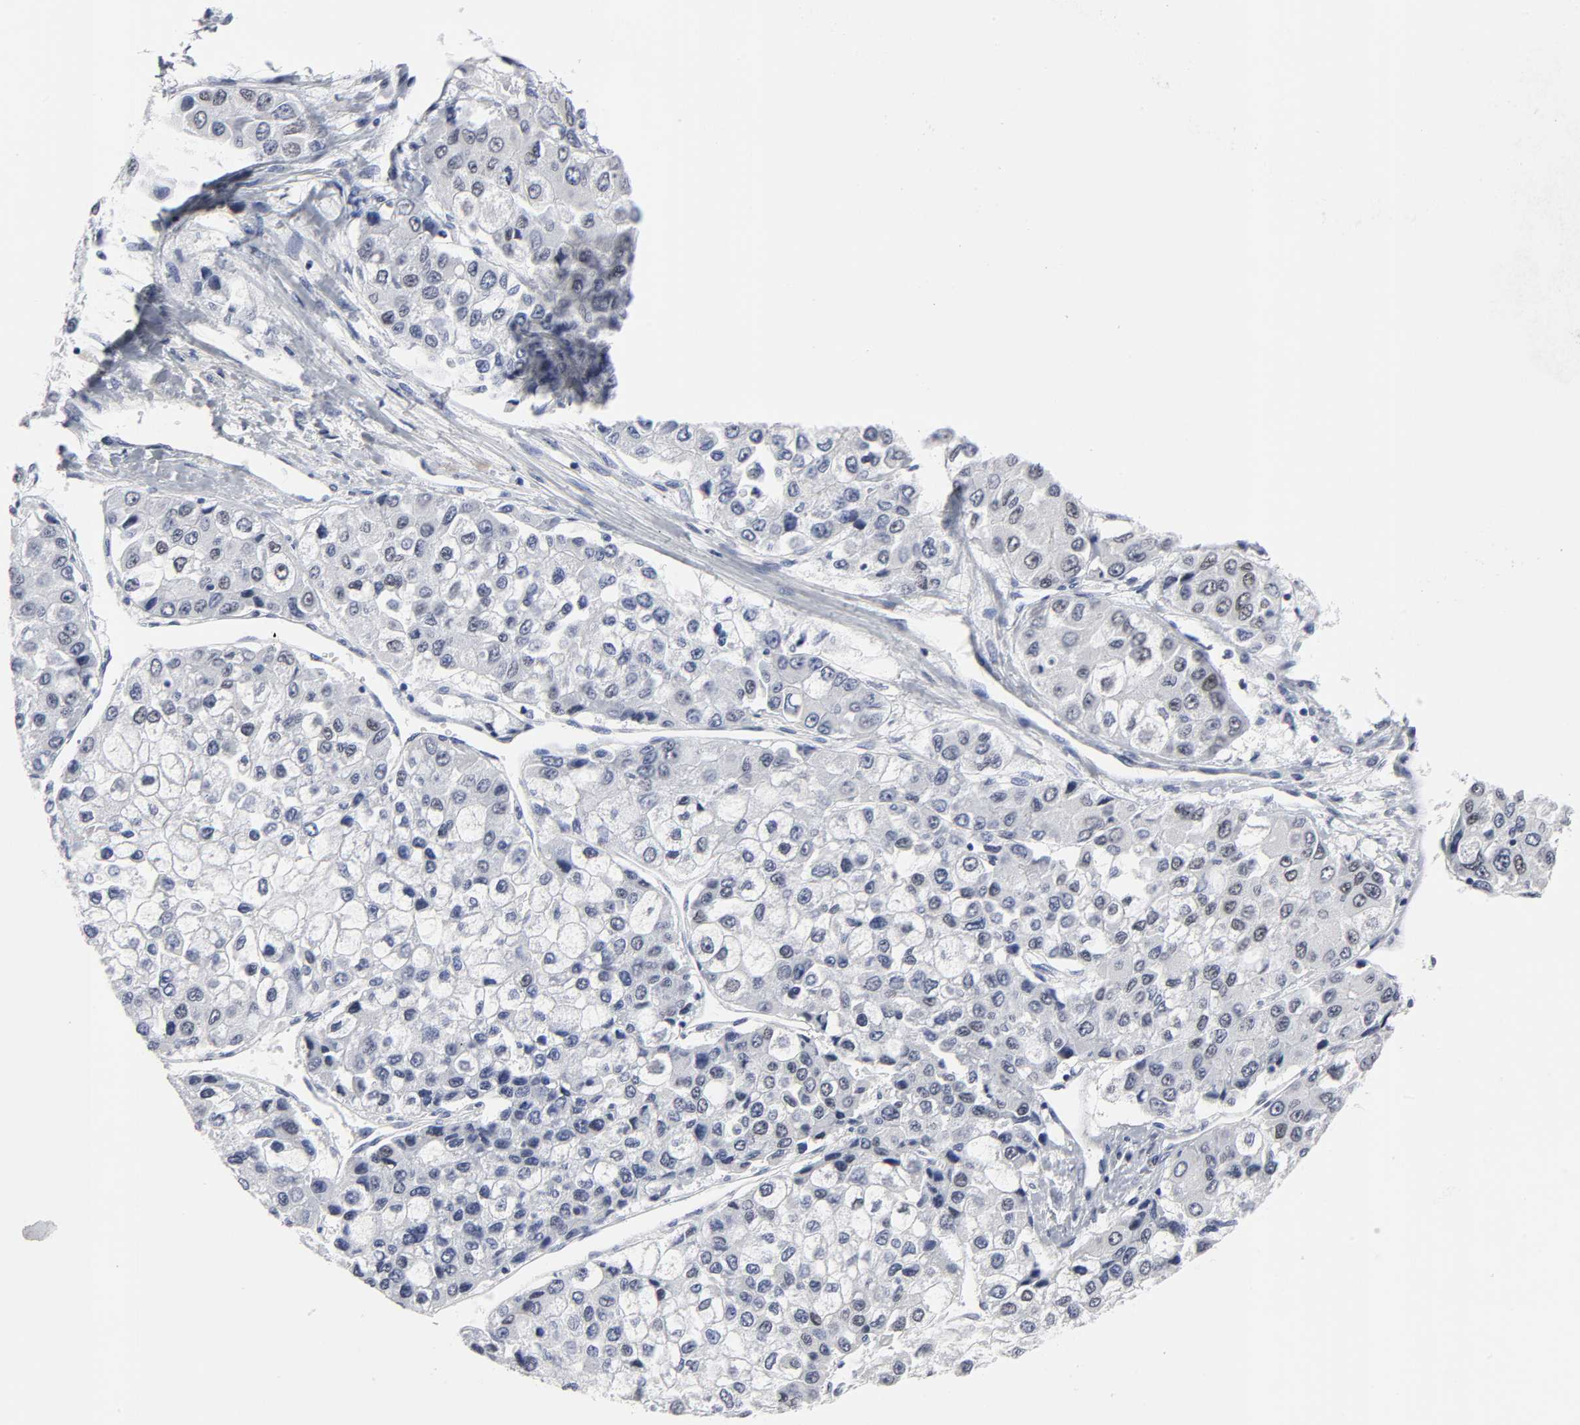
{"staining": {"intensity": "negative", "quantity": "none", "location": "none"}, "tissue": "liver cancer", "cell_type": "Tumor cells", "image_type": "cancer", "snomed": [{"axis": "morphology", "description": "Carcinoma, Hepatocellular, NOS"}, {"axis": "topography", "description": "Liver"}], "caption": "Tumor cells are negative for brown protein staining in liver cancer.", "gene": "HNF4A", "patient": {"sex": "female", "age": 66}}